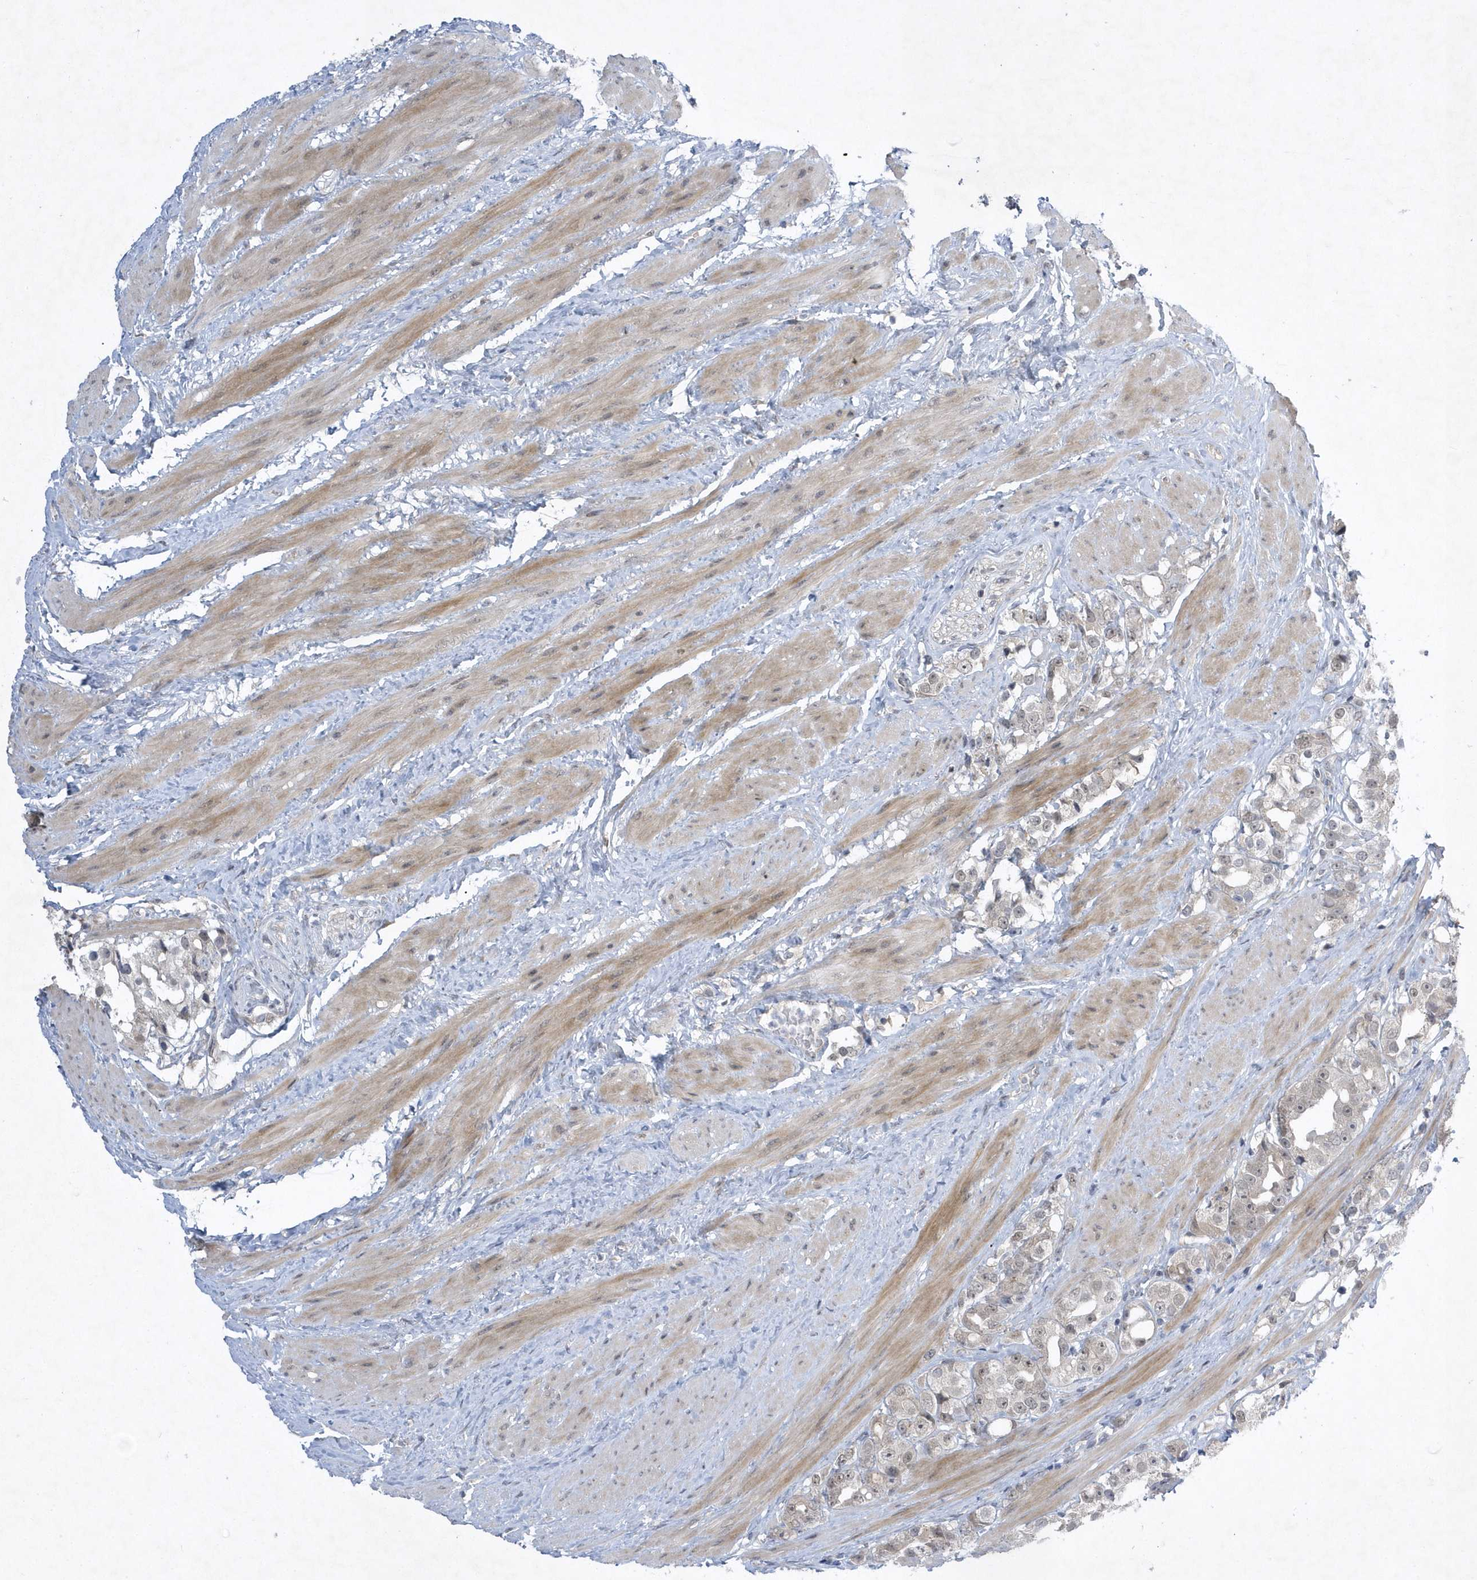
{"staining": {"intensity": "negative", "quantity": "none", "location": "none"}, "tissue": "prostate cancer", "cell_type": "Tumor cells", "image_type": "cancer", "snomed": [{"axis": "morphology", "description": "Adenocarcinoma, NOS"}, {"axis": "topography", "description": "Prostate"}], "caption": "The IHC histopathology image has no significant expression in tumor cells of prostate cancer tissue.", "gene": "ZC3H12D", "patient": {"sex": "male", "age": 79}}